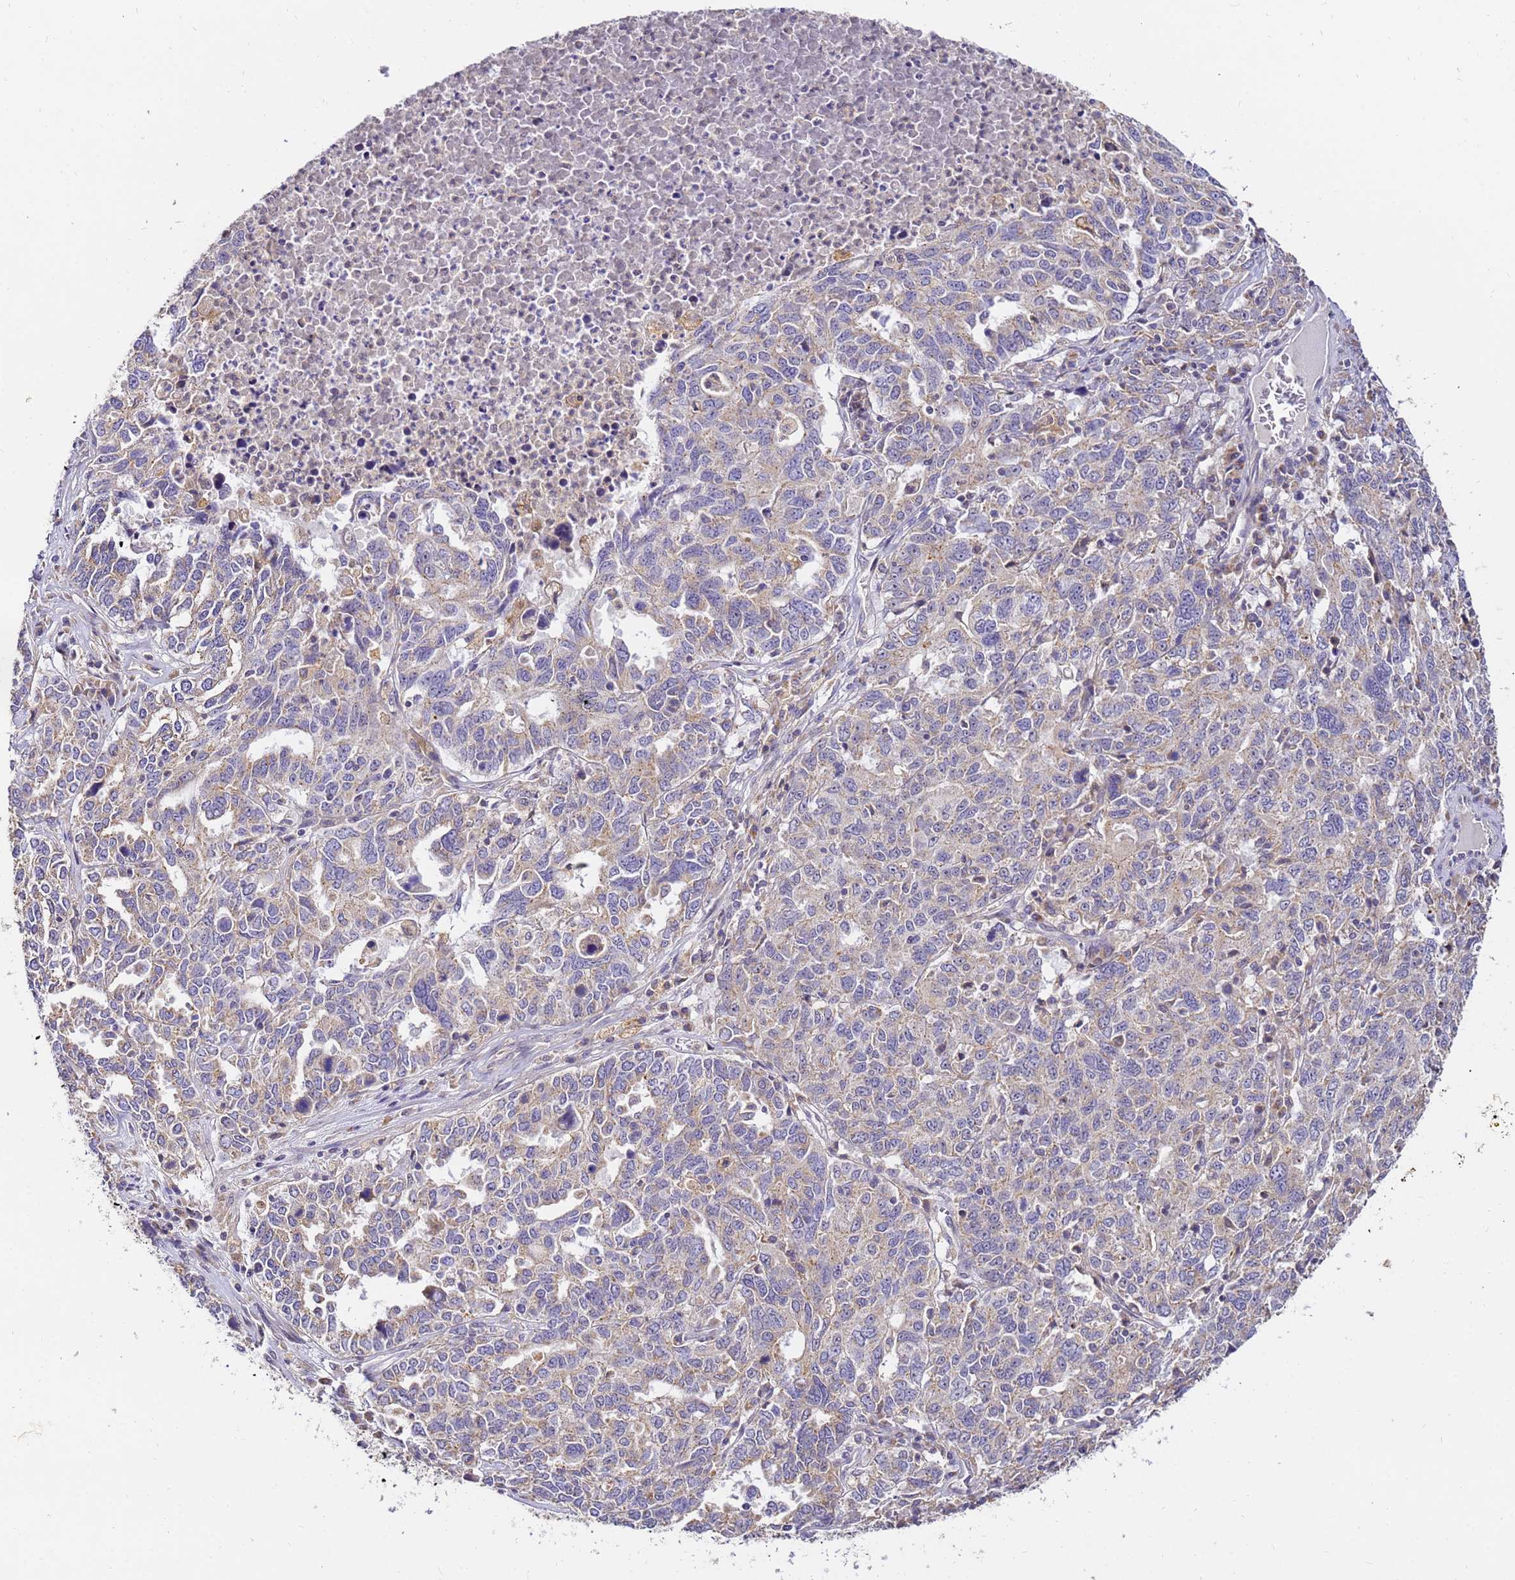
{"staining": {"intensity": "weak", "quantity": "25%-75%", "location": "cytoplasmic/membranous"}, "tissue": "ovarian cancer", "cell_type": "Tumor cells", "image_type": "cancer", "snomed": [{"axis": "morphology", "description": "Carcinoma, endometroid"}, {"axis": "topography", "description": "Ovary"}], "caption": "Immunohistochemistry histopathology image of ovarian cancer (endometroid carcinoma) stained for a protein (brown), which demonstrates low levels of weak cytoplasmic/membranous positivity in about 25%-75% of tumor cells.", "gene": "ARL8B", "patient": {"sex": "female", "age": 62}}